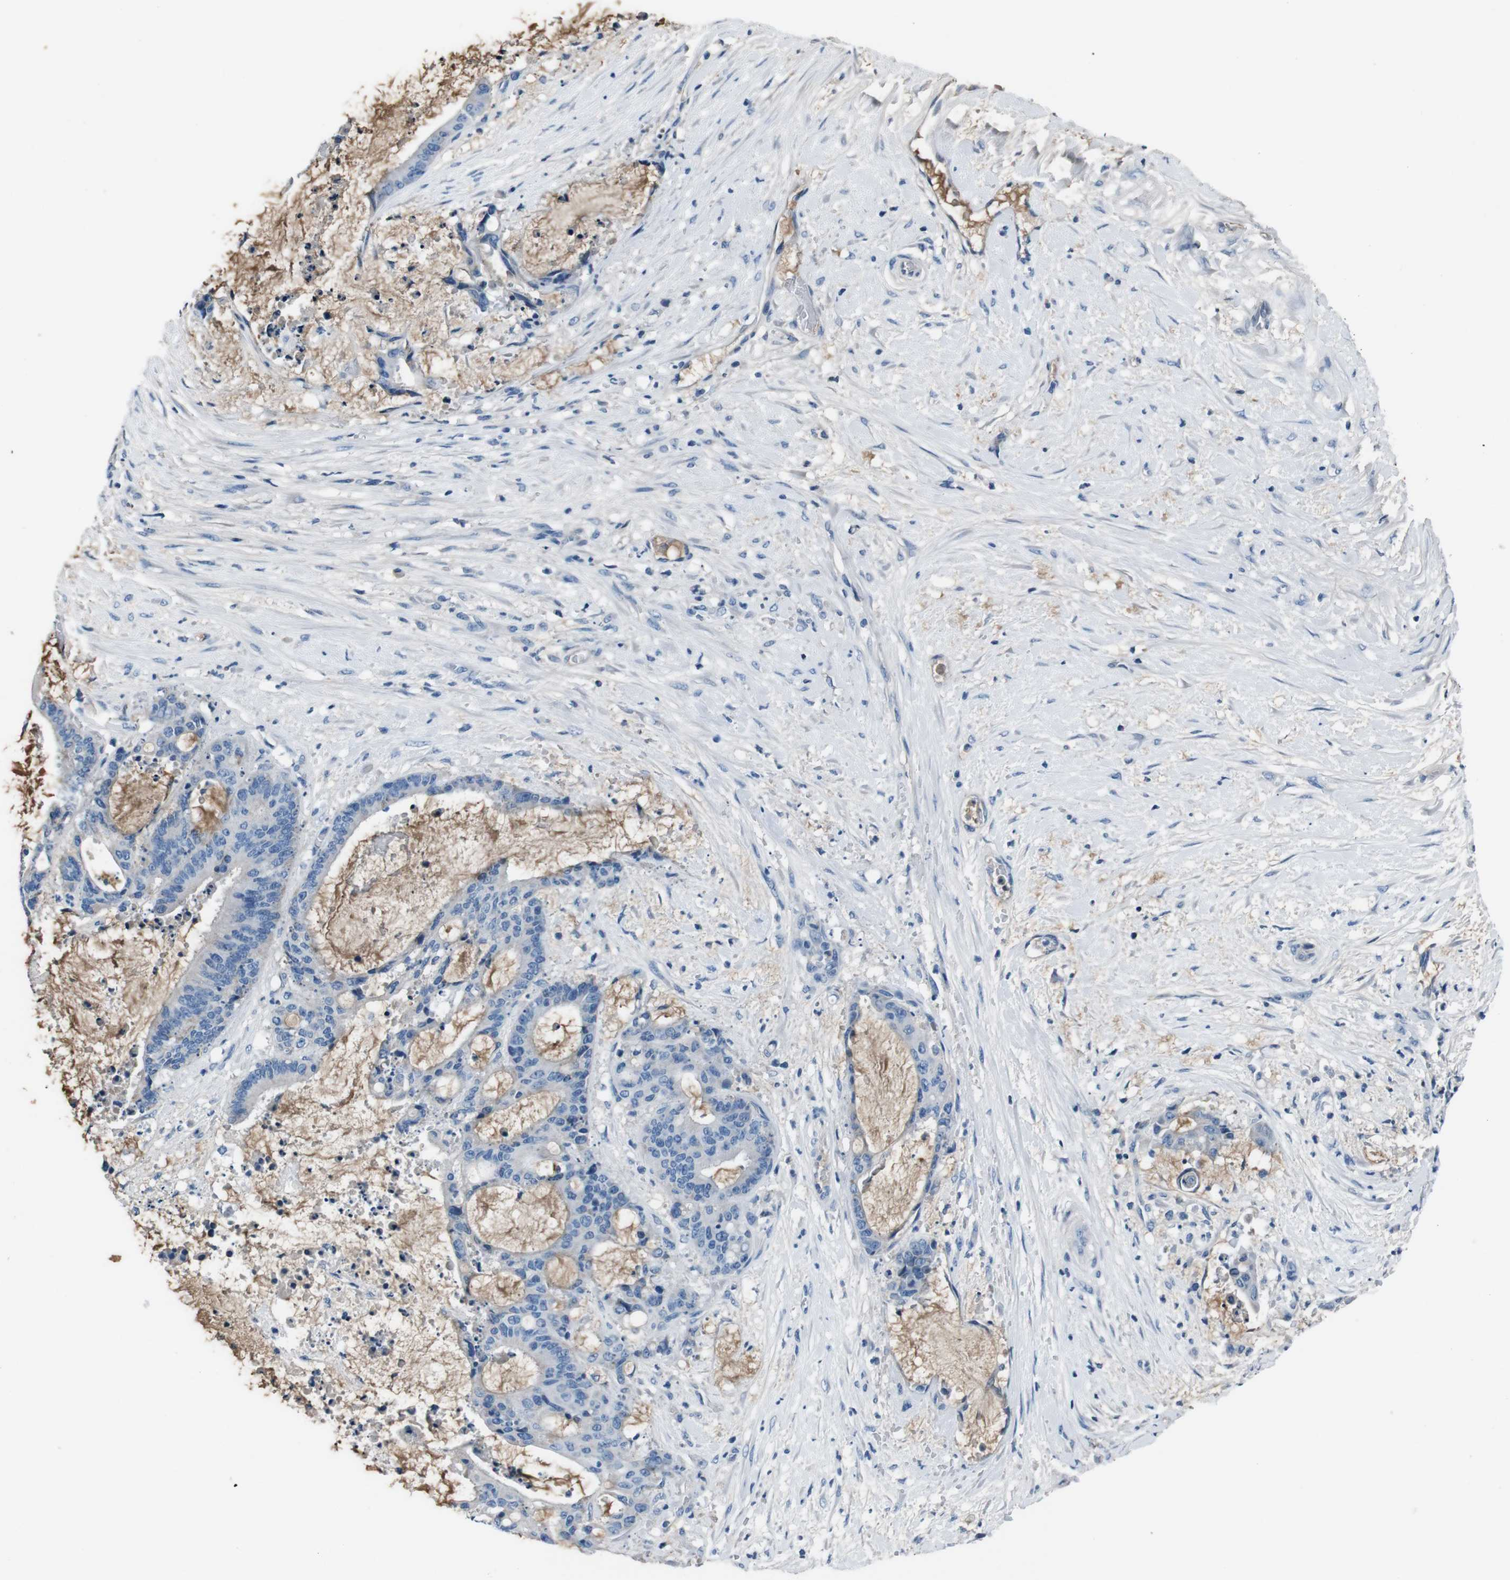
{"staining": {"intensity": "negative", "quantity": "none", "location": "none"}, "tissue": "liver cancer", "cell_type": "Tumor cells", "image_type": "cancer", "snomed": [{"axis": "morphology", "description": "Normal tissue, NOS"}, {"axis": "morphology", "description": "Cholangiocarcinoma"}, {"axis": "topography", "description": "Liver"}, {"axis": "topography", "description": "Peripheral nerve tissue"}], "caption": "This is an immunohistochemistry photomicrograph of human cholangiocarcinoma (liver). There is no staining in tumor cells.", "gene": "LEP", "patient": {"sex": "female", "age": 73}}